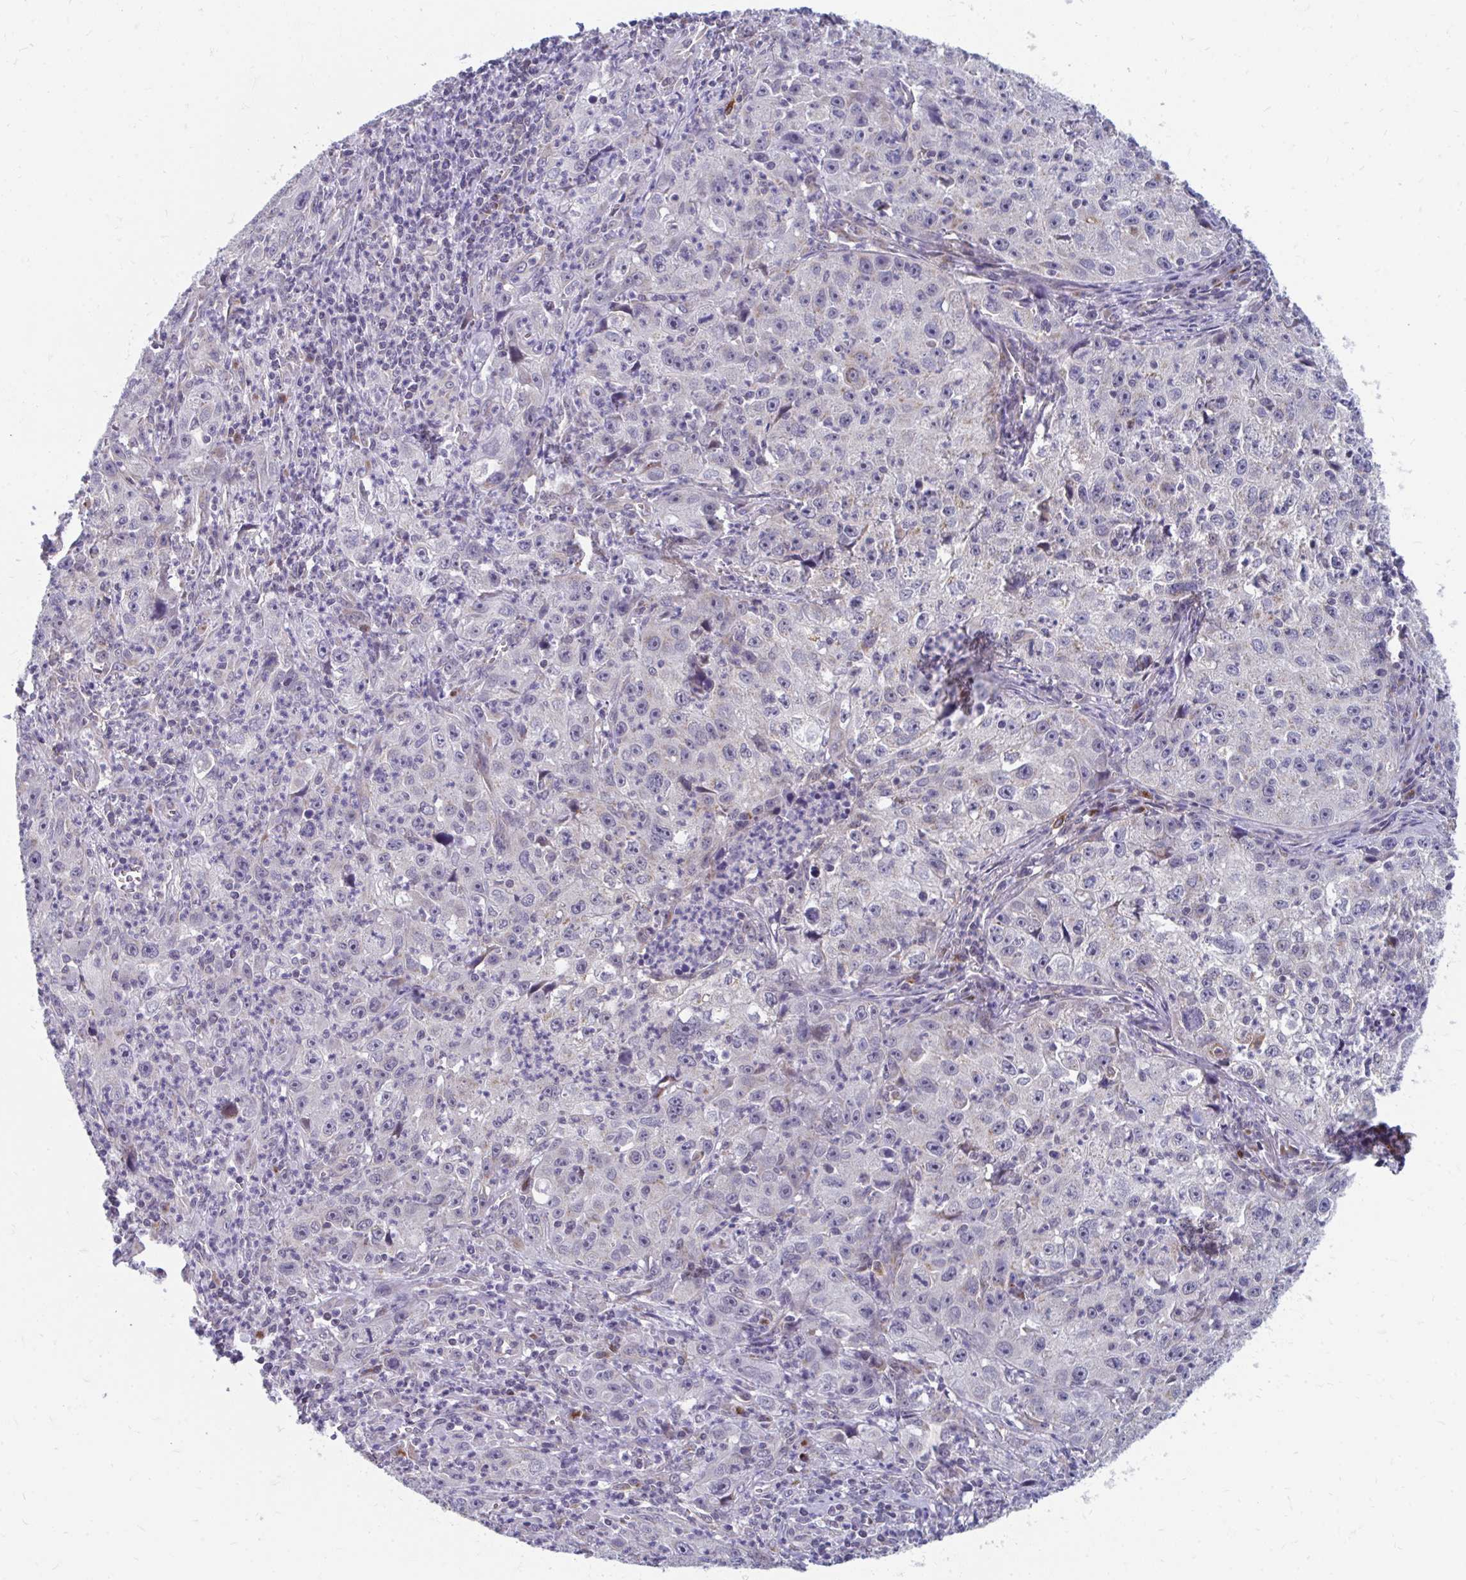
{"staining": {"intensity": "negative", "quantity": "none", "location": "none"}, "tissue": "lung cancer", "cell_type": "Tumor cells", "image_type": "cancer", "snomed": [{"axis": "morphology", "description": "Squamous cell carcinoma, NOS"}, {"axis": "topography", "description": "Lung"}], "caption": "The histopathology image displays no staining of tumor cells in lung squamous cell carcinoma.", "gene": "PABIR3", "patient": {"sex": "male", "age": 71}}